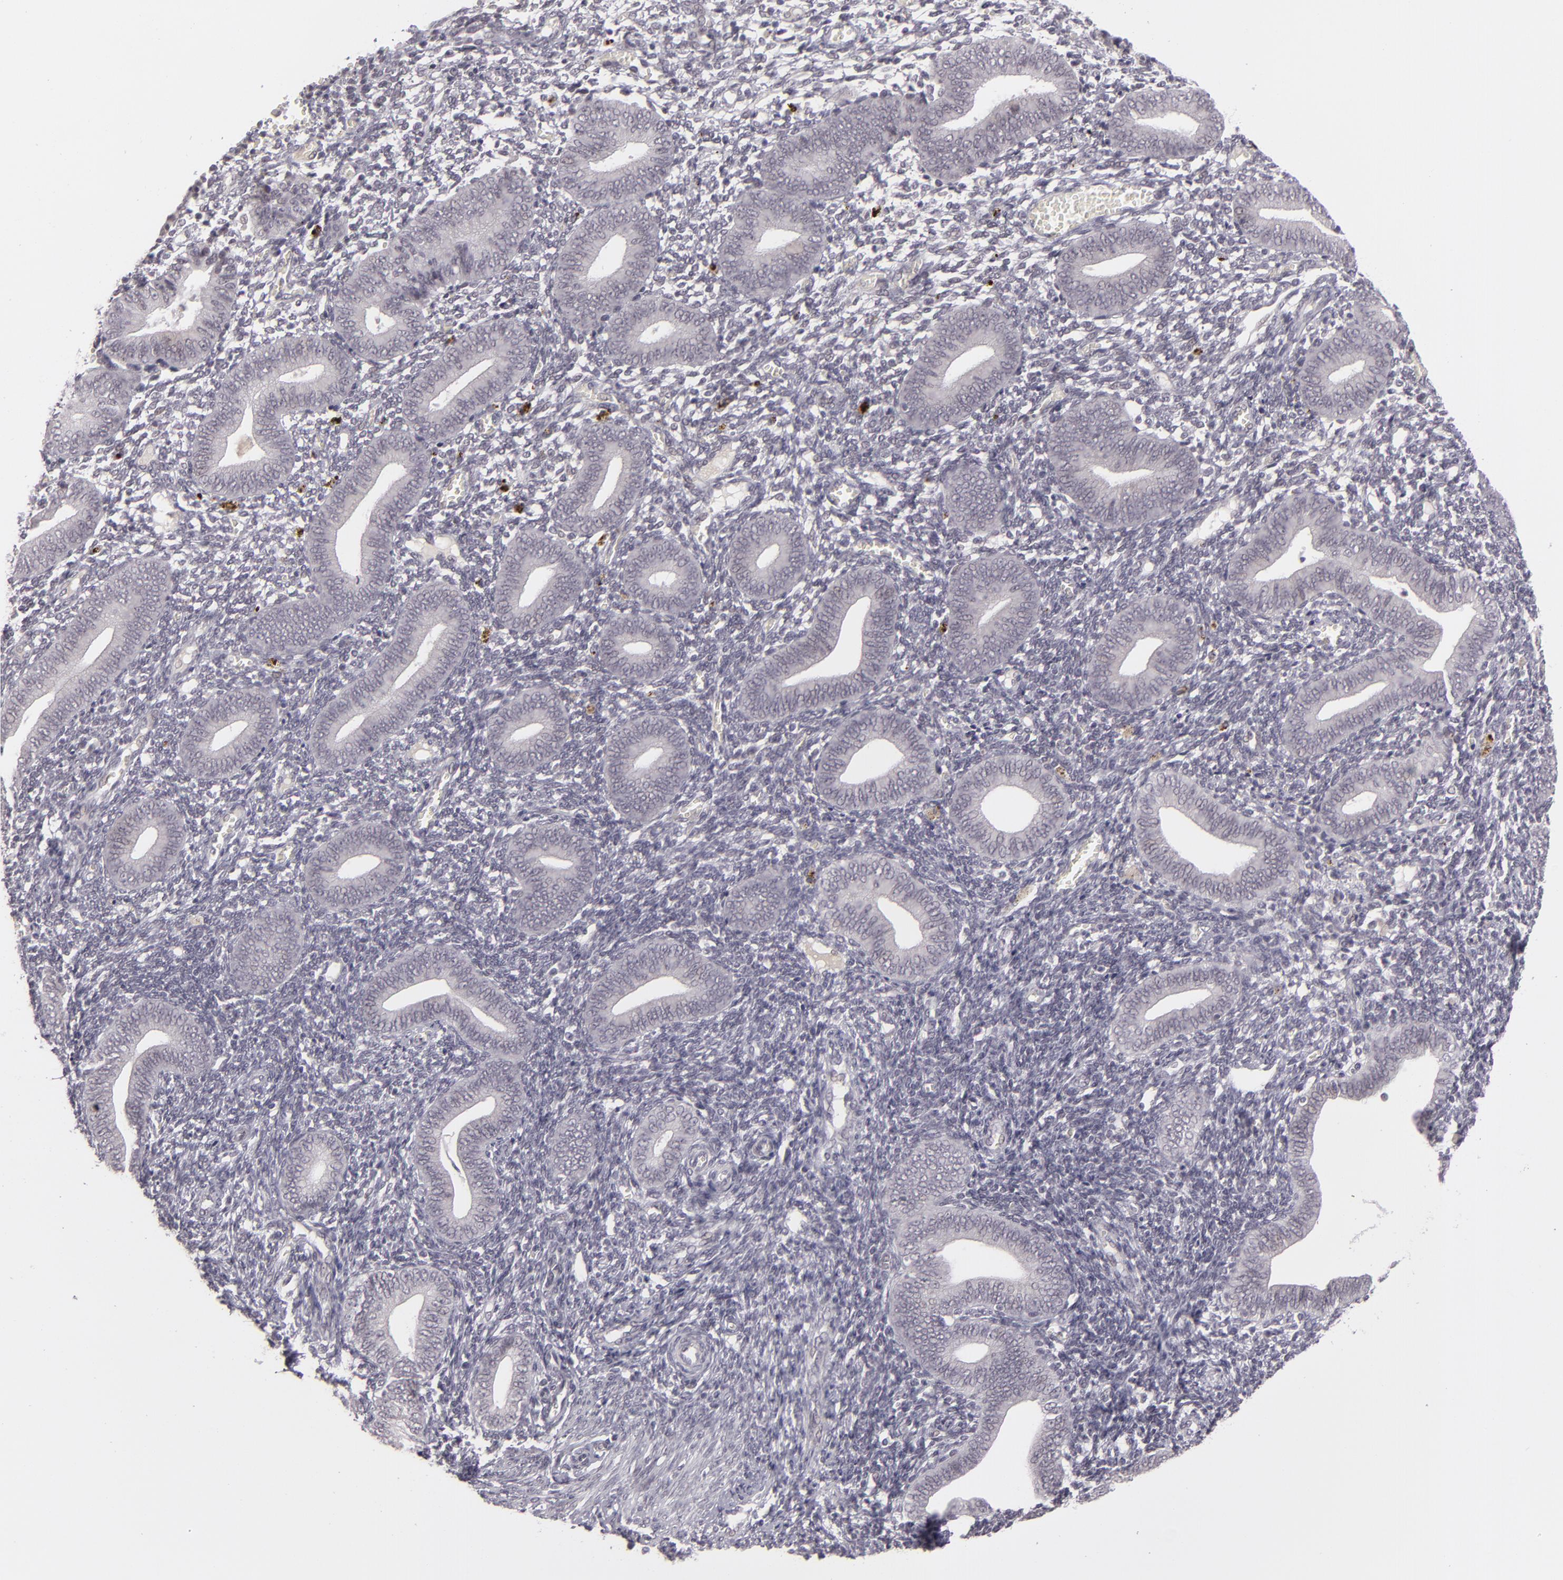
{"staining": {"intensity": "negative", "quantity": "none", "location": "none"}, "tissue": "endometrium", "cell_type": "Cells in endometrial stroma", "image_type": "normal", "snomed": [{"axis": "morphology", "description": "Normal tissue, NOS"}, {"axis": "topography", "description": "Uterus"}, {"axis": "topography", "description": "Endometrium"}], "caption": "Image shows no significant protein positivity in cells in endometrial stroma of benign endometrium.", "gene": "ZNF205", "patient": {"sex": "female", "age": 33}}